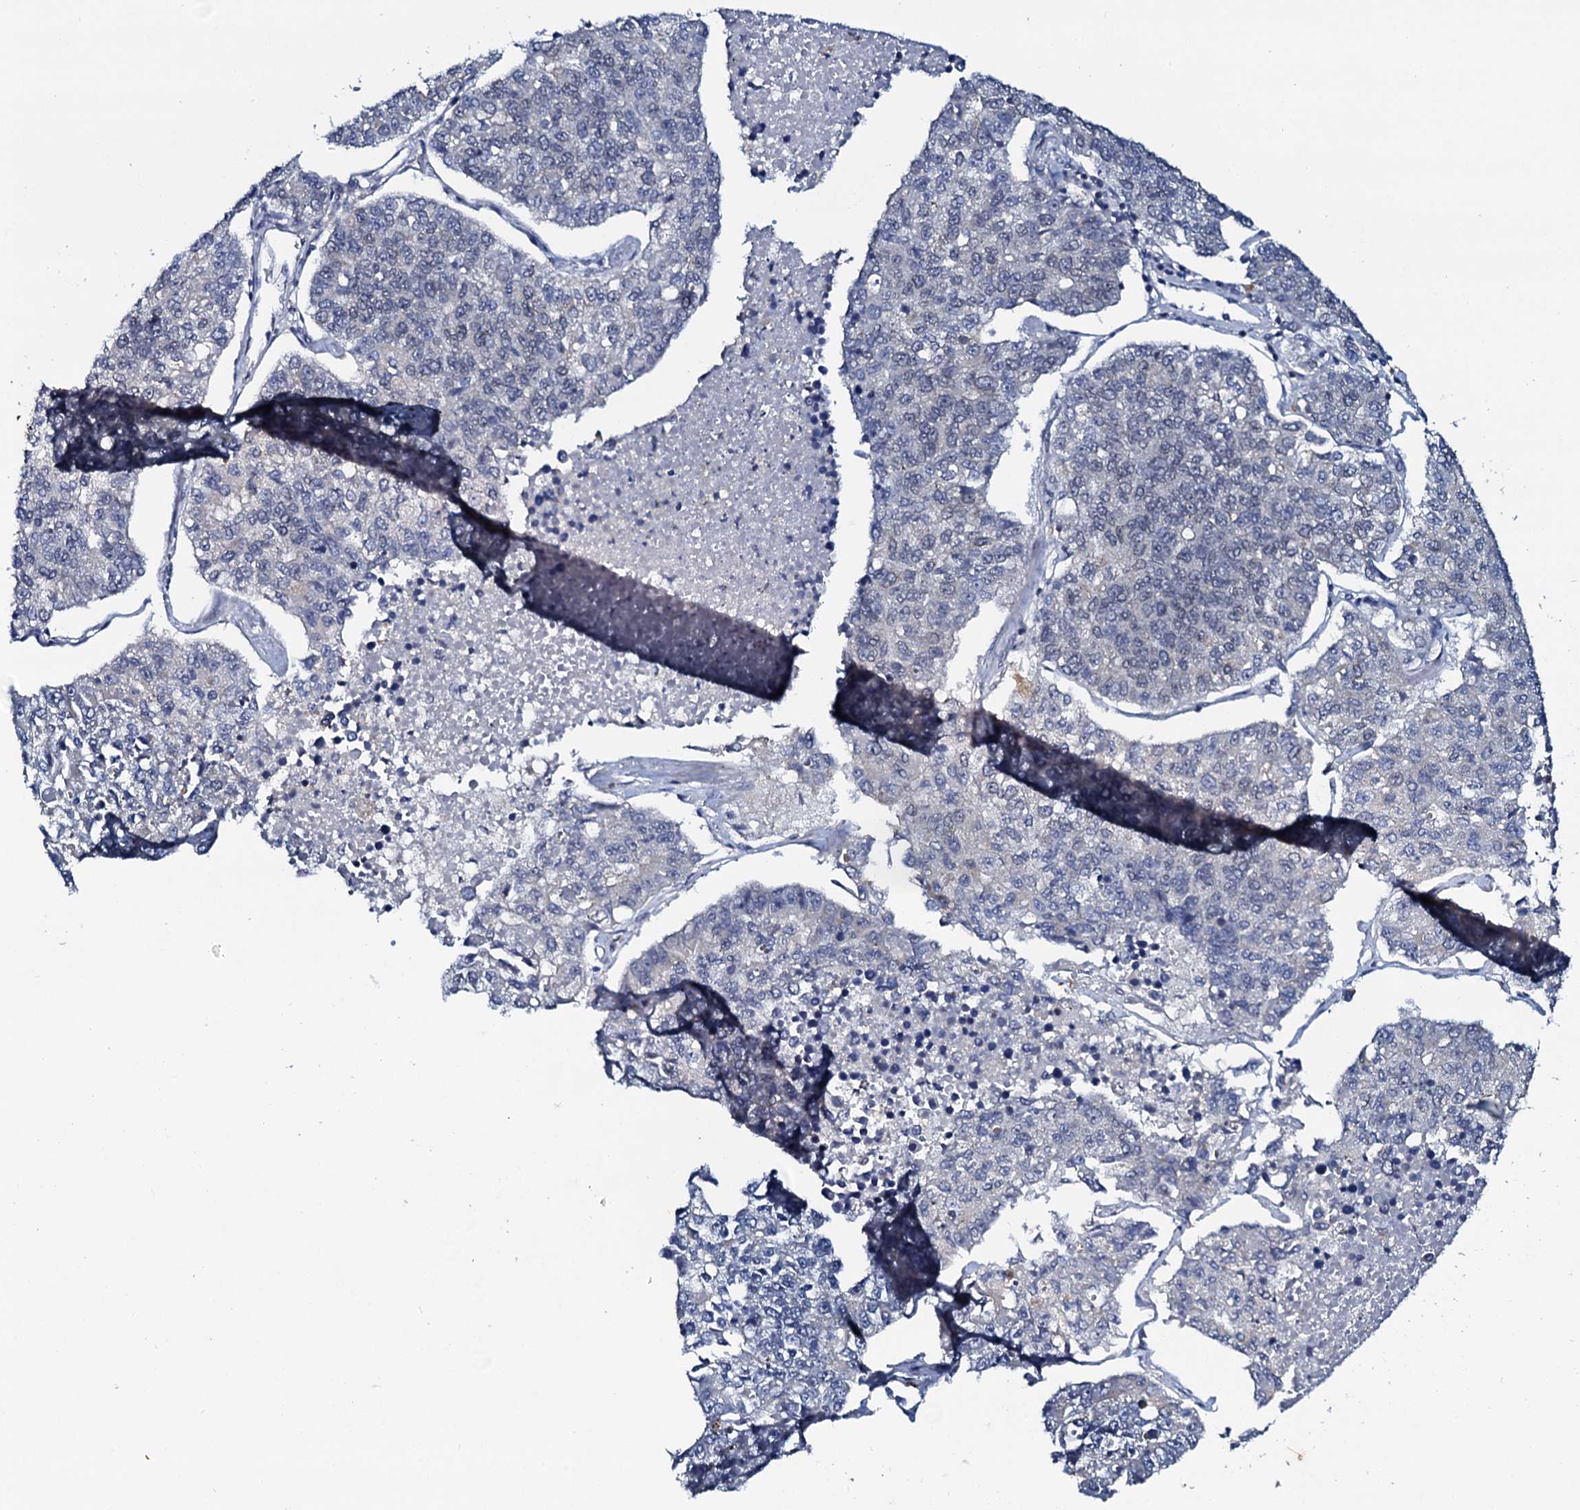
{"staining": {"intensity": "negative", "quantity": "none", "location": "none"}, "tissue": "lung cancer", "cell_type": "Tumor cells", "image_type": "cancer", "snomed": [{"axis": "morphology", "description": "Adenocarcinoma, NOS"}, {"axis": "topography", "description": "Lung"}], "caption": "IHC image of neoplastic tissue: human lung cancer stained with DAB (3,3'-diaminobenzidine) demonstrates no significant protein positivity in tumor cells.", "gene": "SNTA1", "patient": {"sex": "male", "age": 49}}